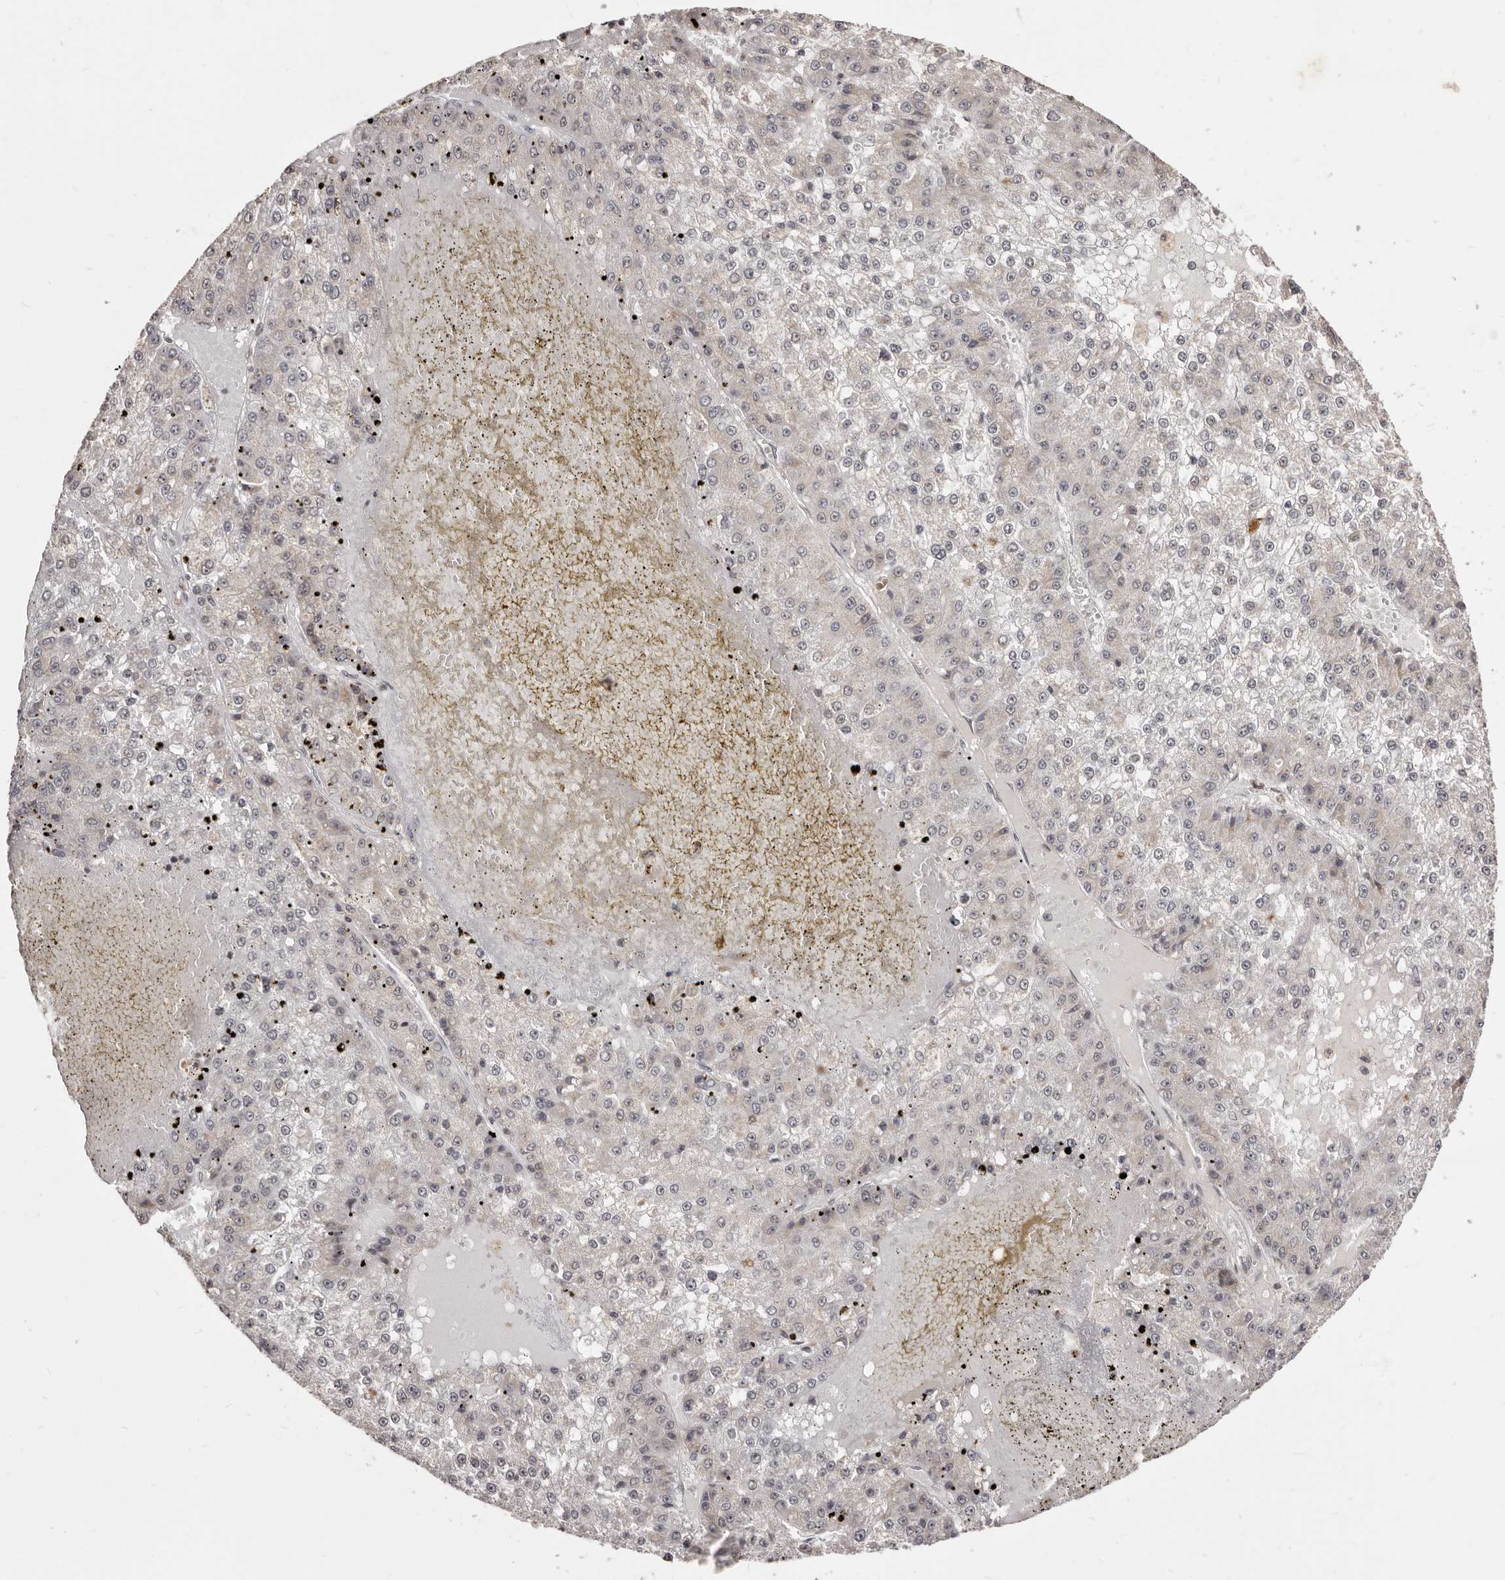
{"staining": {"intensity": "negative", "quantity": "none", "location": "none"}, "tissue": "liver cancer", "cell_type": "Tumor cells", "image_type": "cancer", "snomed": [{"axis": "morphology", "description": "Carcinoma, Hepatocellular, NOS"}, {"axis": "topography", "description": "Liver"}], "caption": "Tumor cells show no significant protein positivity in hepatocellular carcinoma (liver). Nuclei are stained in blue.", "gene": "THUMPD1", "patient": {"sex": "female", "age": 73}}